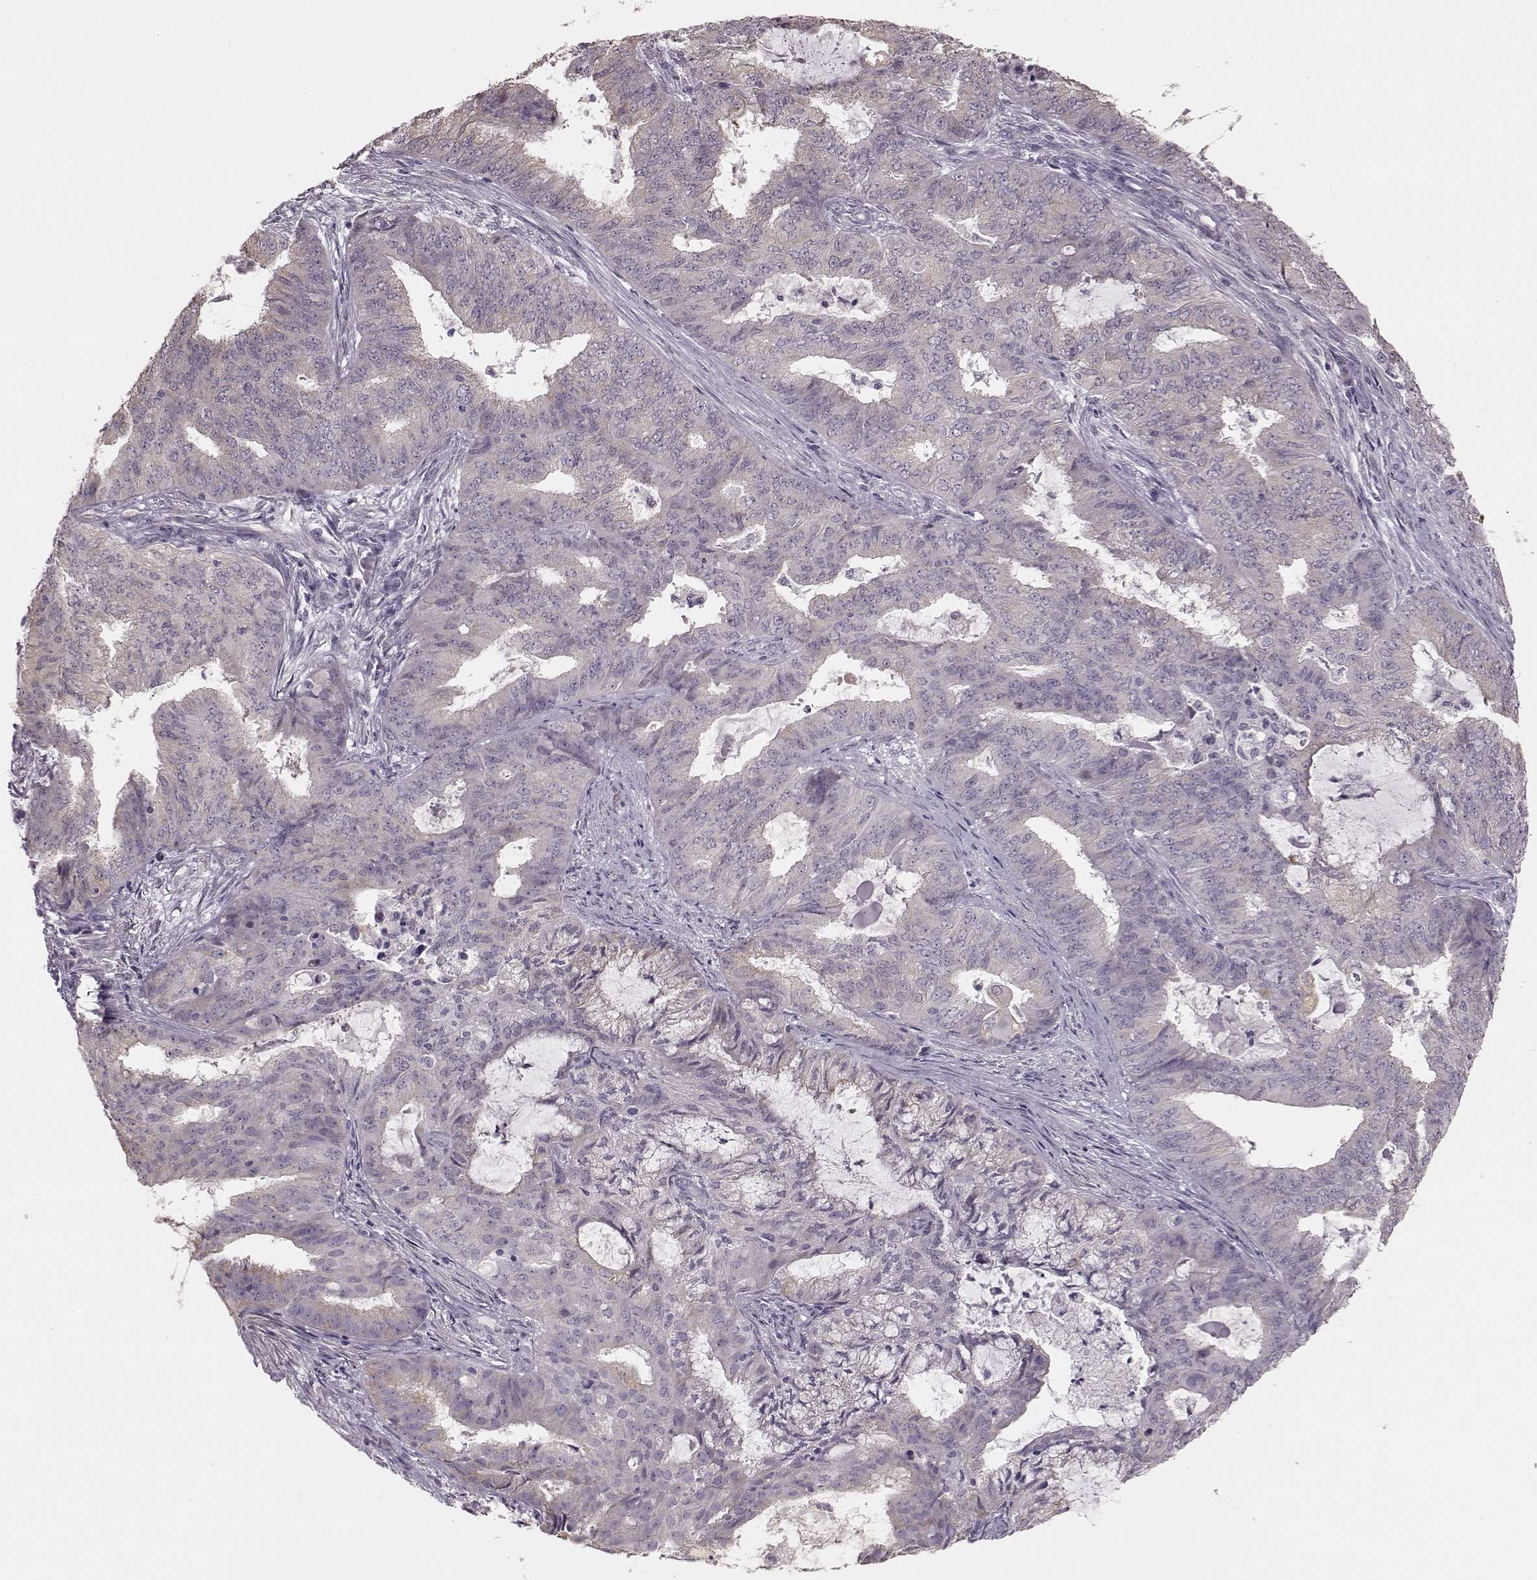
{"staining": {"intensity": "negative", "quantity": "none", "location": "none"}, "tissue": "endometrial cancer", "cell_type": "Tumor cells", "image_type": "cancer", "snomed": [{"axis": "morphology", "description": "Adenocarcinoma, NOS"}, {"axis": "topography", "description": "Endometrium"}], "caption": "This is an immunohistochemistry image of adenocarcinoma (endometrial). There is no staining in tumor cells.", "gene": "MAP6D1", "patient": {"sex": "female", "age": 62}}